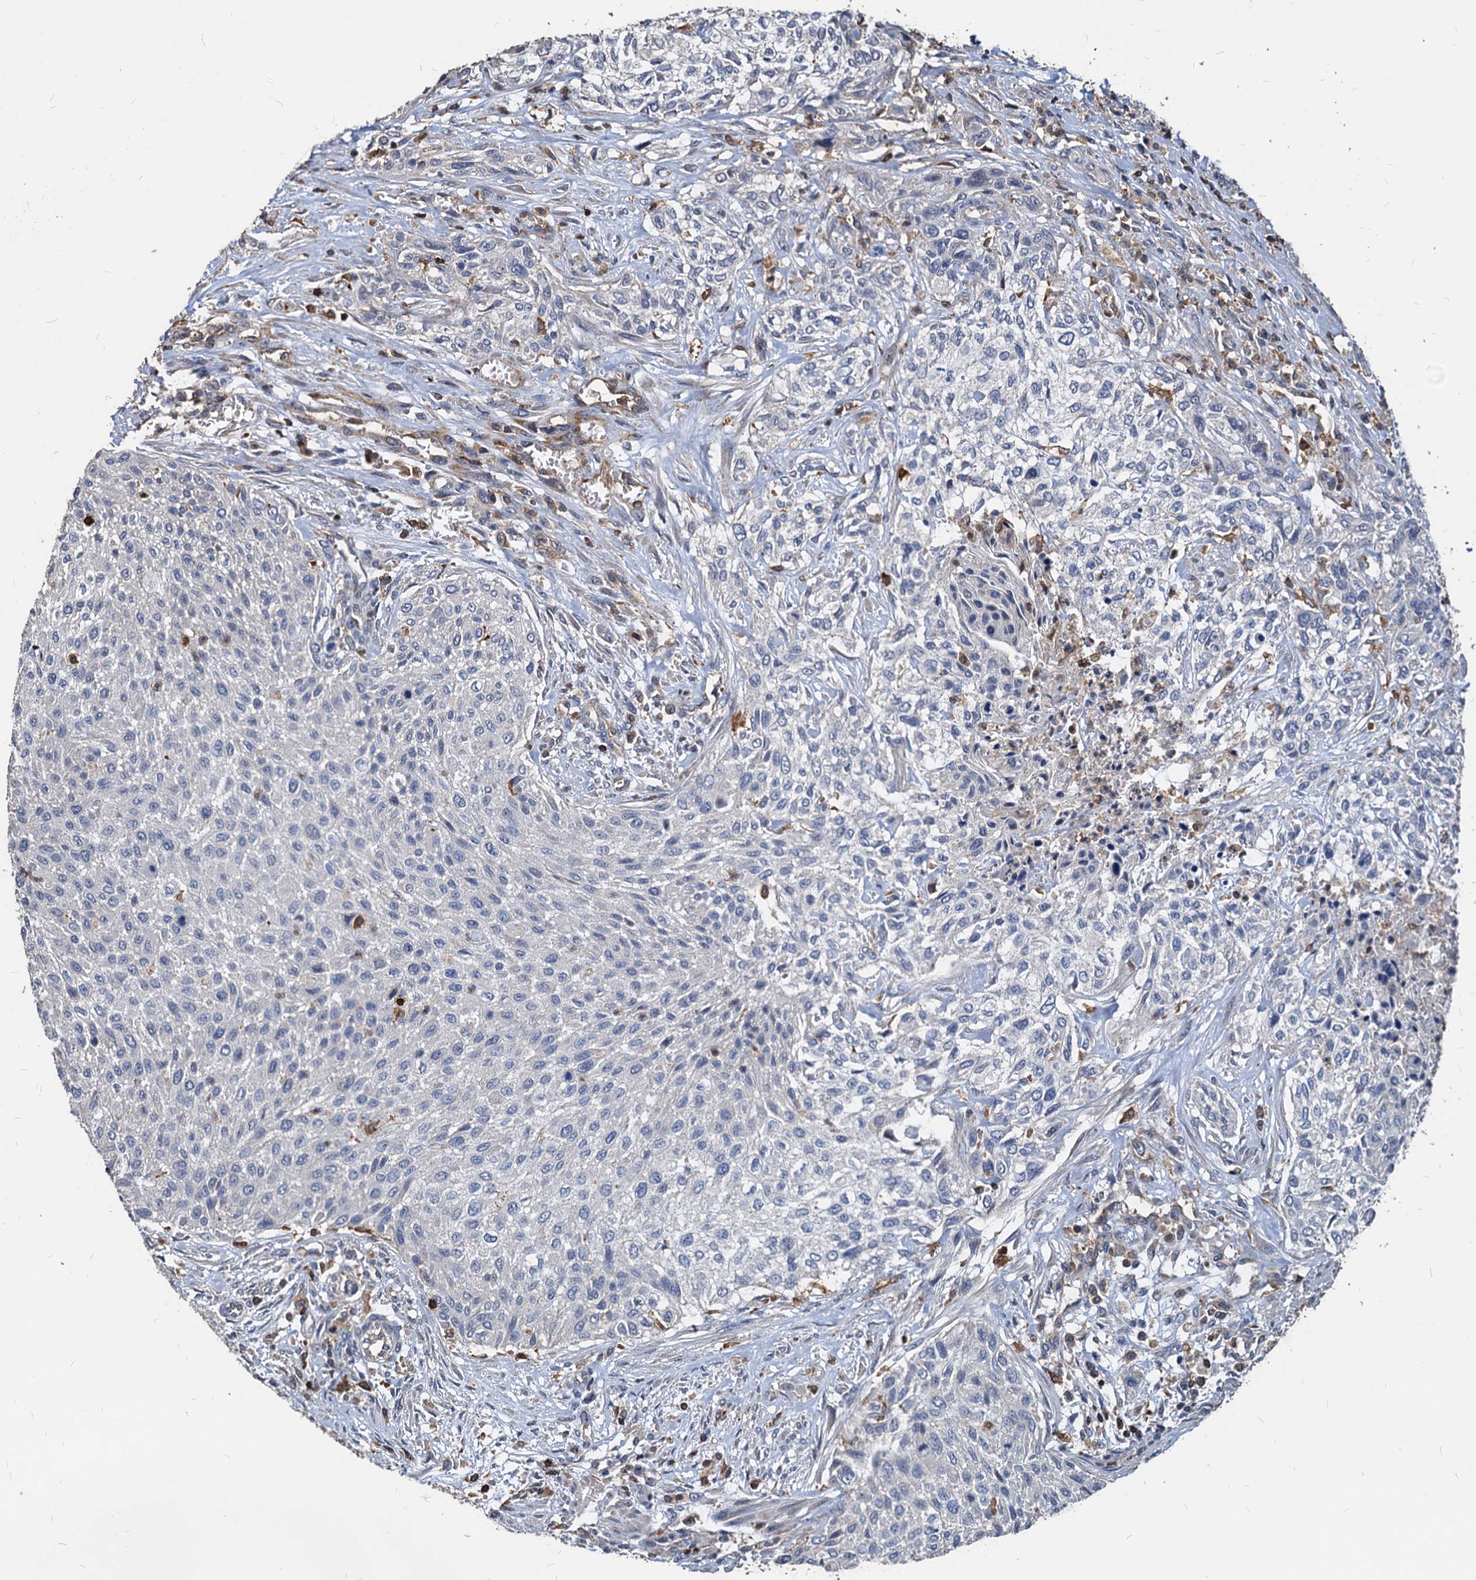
{"staining": {"intensity": "negative", "quantity": "none", "location": "none"}, "tissue": "urothelial cancer", "cell_type": "Tumor cells", "image_type": "cancer", "snomed": [{"axis": "morphology", "description": "Normal tissue, NOS"}, {"axis": "morphology", "description": "Urothelial carcinoma, NOS"}, {"axis": "topography", "description": "Urinary bladder"}, {"axis": "topography", "description": "Peripheral nerve tissue"}], "caption": "Immunohistochemical staining of transitional cell carcinoma demonstrates no significant positivity in tumor cells.", "gene": "LCP2", "patient": {"sex": "male", "age": 35}}